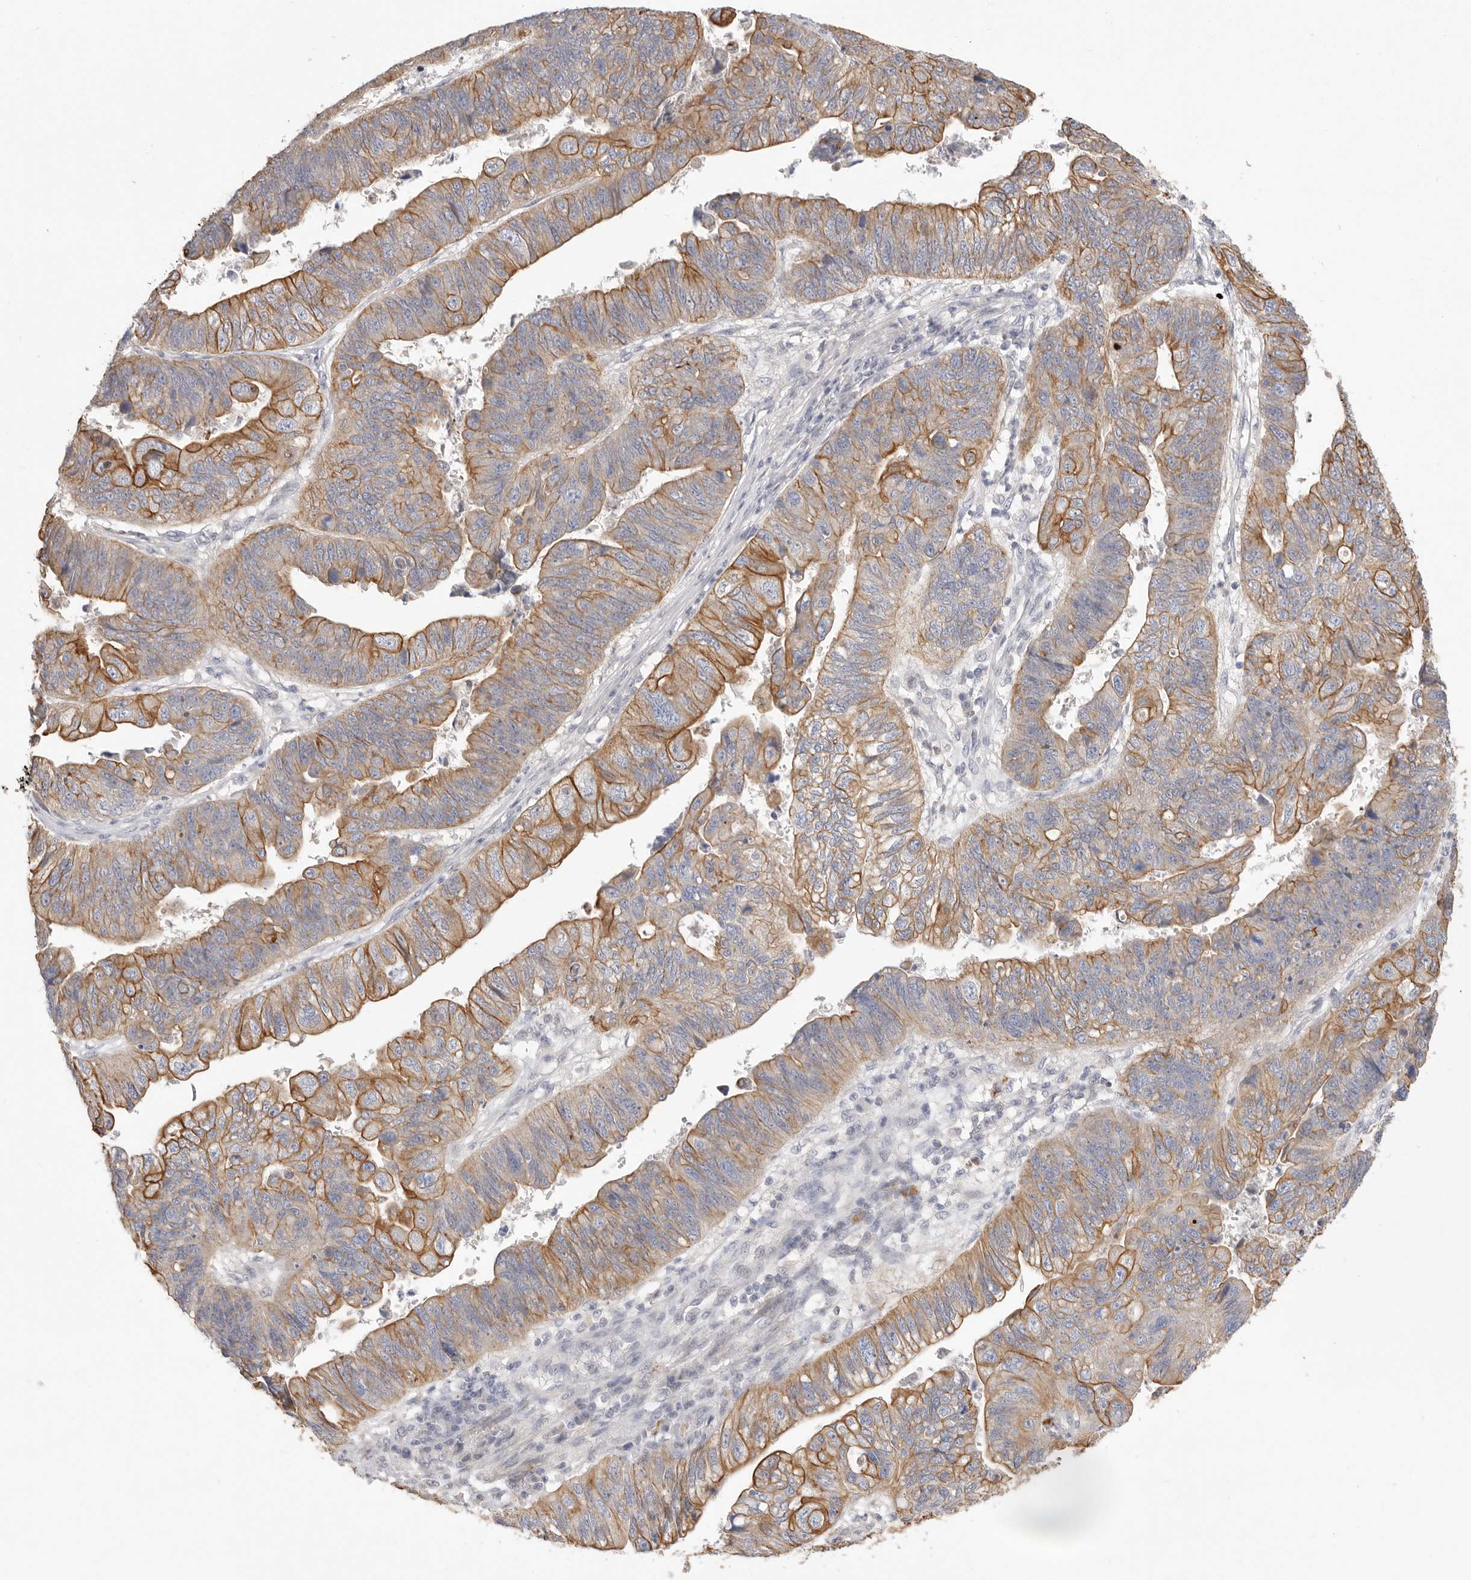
{"staining": {"intensity": "moderate", "quantity": ">75%", "location": "cytoplasmic/membranous"}, "tissue": "stomach cancer", "cell_type": "Tumor cells", "image_type": "cancer", "snomed": [{"axis": "morphology", "description": "Adenocarcinoma, NOS"}, {"axis": "topography", "description": "Stomach"}], "caption": "Moderate cytoplasmic/membranous protein staining is seen in about >75% of tumor cells in stomach adenocarcinoma.", "gene": "USH1C", "patient": {"sex": "male", "age": 59}}